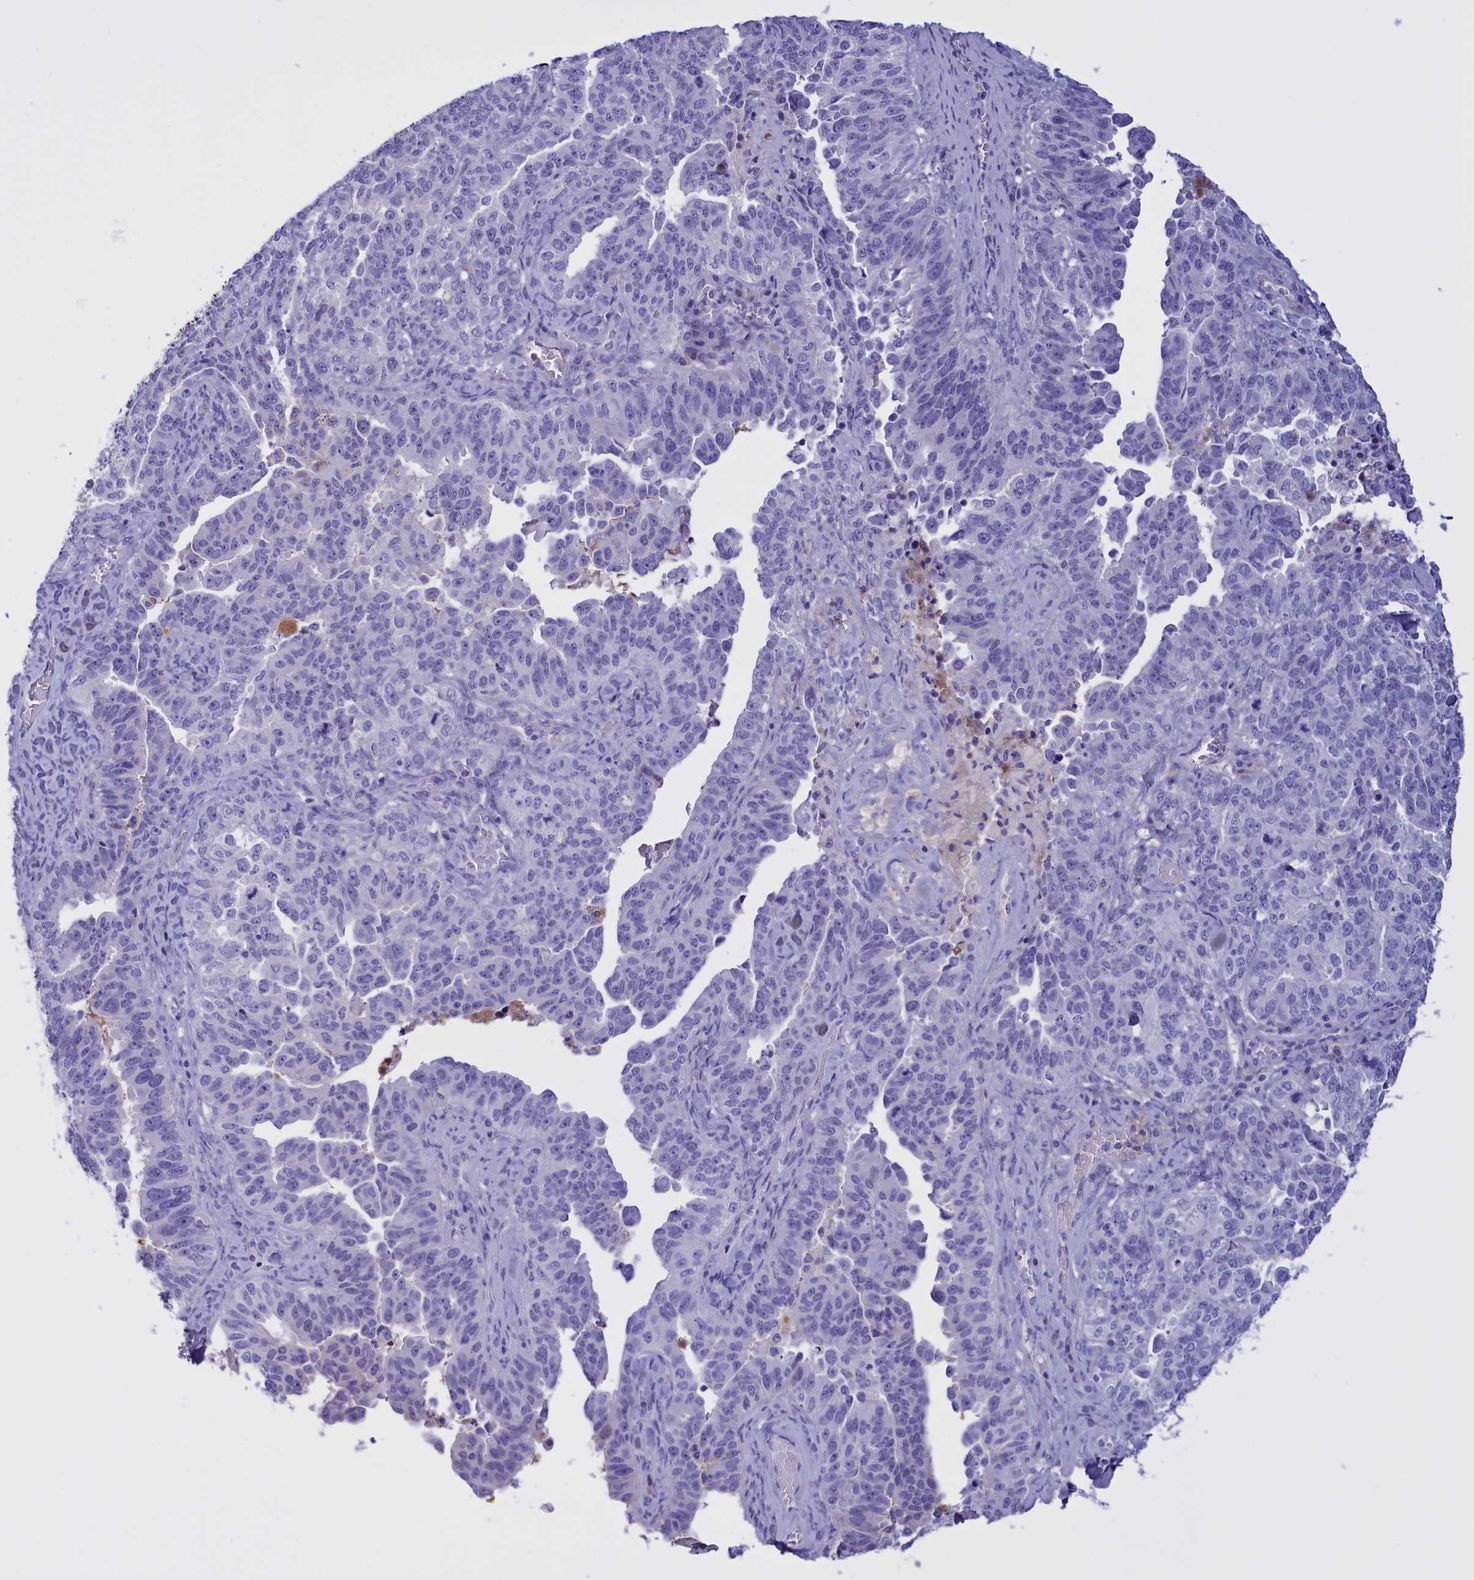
{"staining": {"intensity": "negative", "quantity": "none", "location": "none"}, "tissue": "ovarian cancer", "cell_type": "Tumor cells", "image_type": "cancer", "snomed": [{"axis": "morphology", "description": "Carcinoma, endometroid"}, {"axis": "topography", "description": "Ovary"}], "caption": "A histopathology image of ovarian cancer (endometroid carcinoma) stained for a protein reveals no brown staining in tumor cells. (Brightfield microscopy of DAB (3,3'-diaminobenzidine) IHC at high magnification).", "gene": "PROK2", "patient": {"sex": "female", "age": 62}}